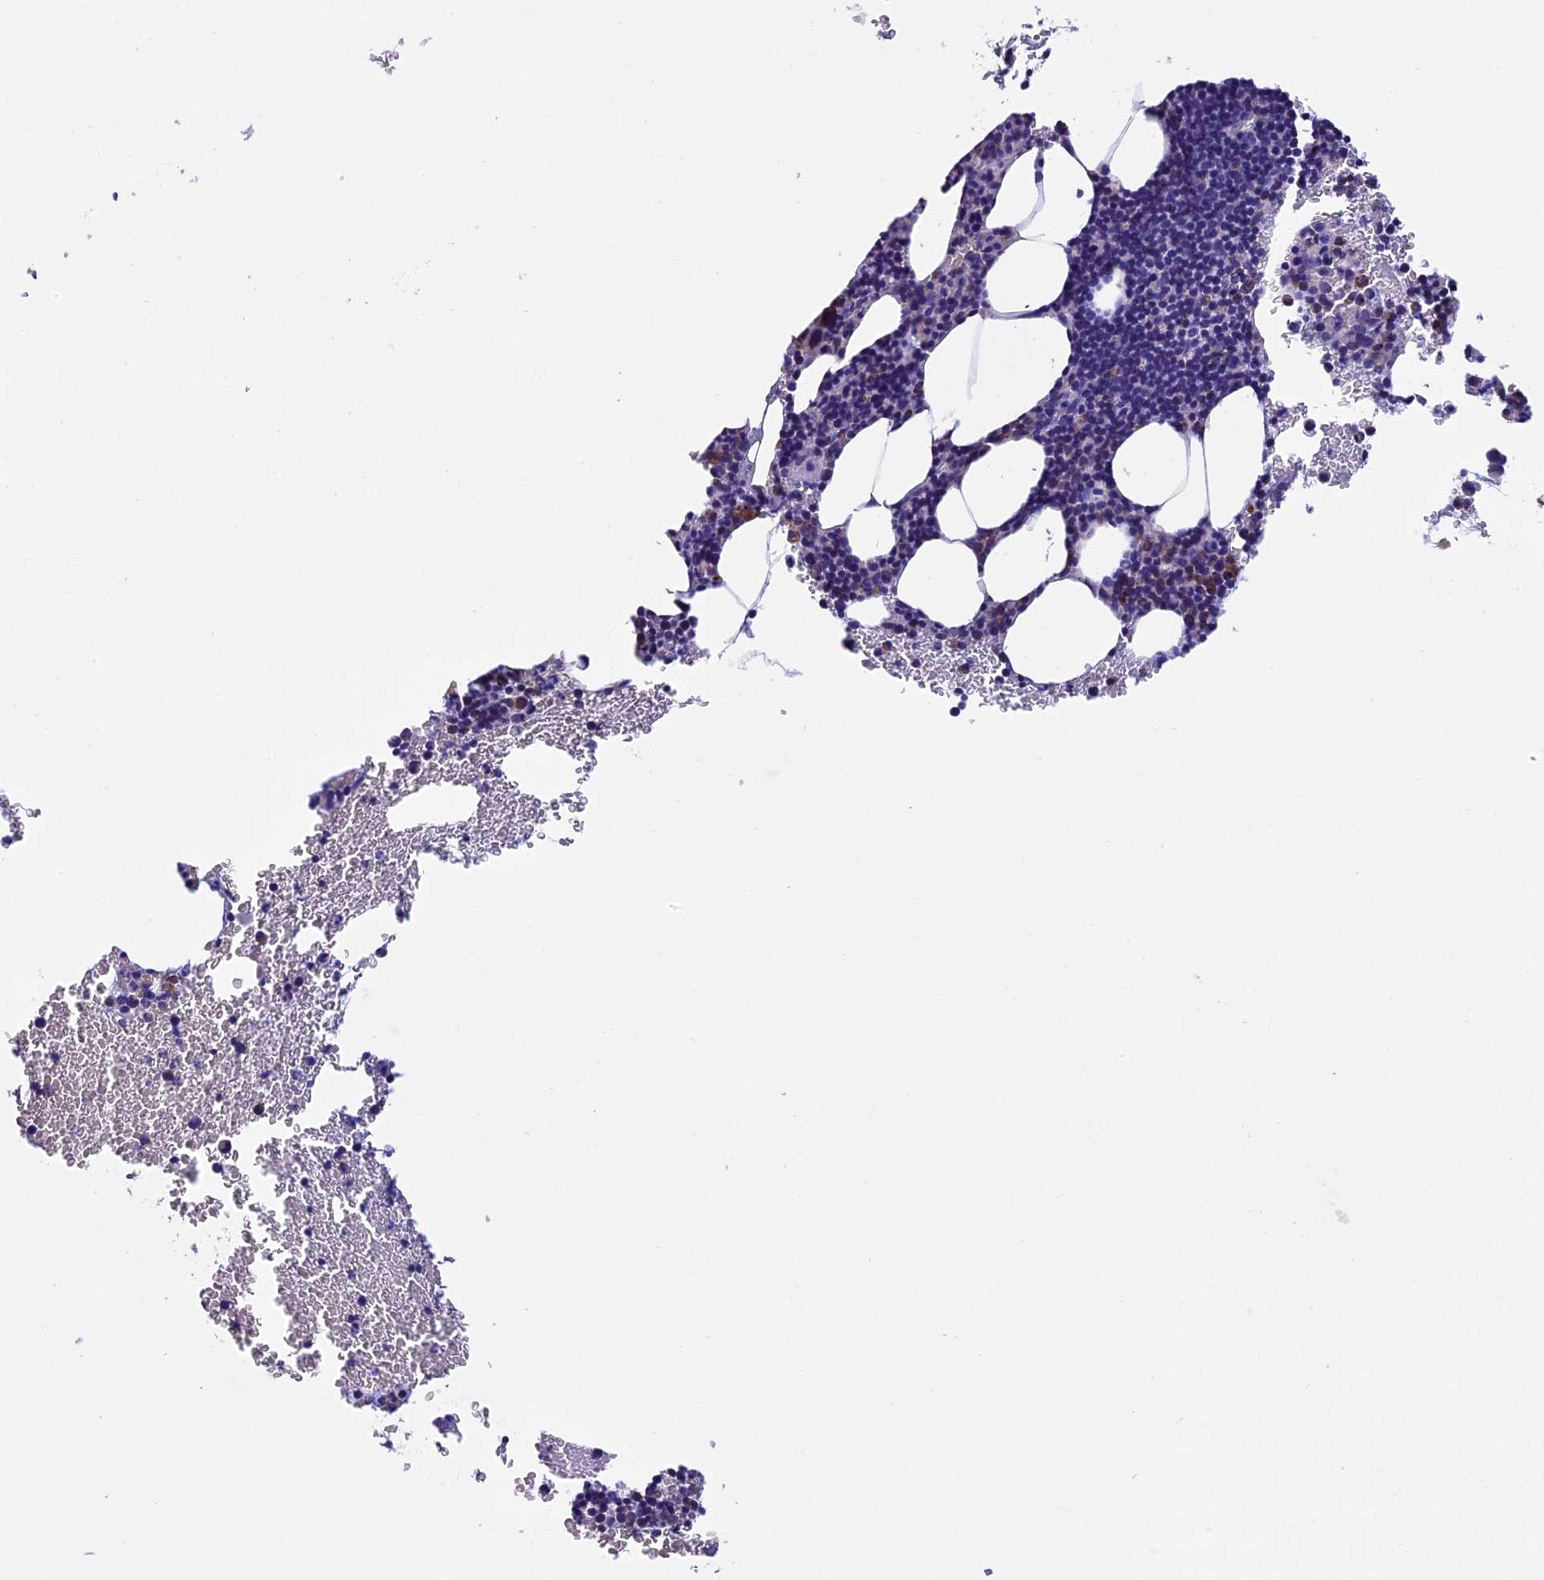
{"staining": {"intensity": "moderate", "quantity": "<25%", "location": "cytoplasmic/membranous"}, "tissue": "bone marrow", "cell_type": "Hematopoietic cells", "image_type": "normal", "snomed": [{"axis": "morphology", "description": "Normal tissue, NOS"}, {"axis": "topography", "description": "Bone marrow"}], "caption": "Immunohistochemistry of unremarkable bone marrow reveals low levels of moderate cytoplasmic/membranous staining in approximately <25% of hematopoietic cells.", "gene": "SLC8B1", "patient": {"sex": "female", "age": 77}}